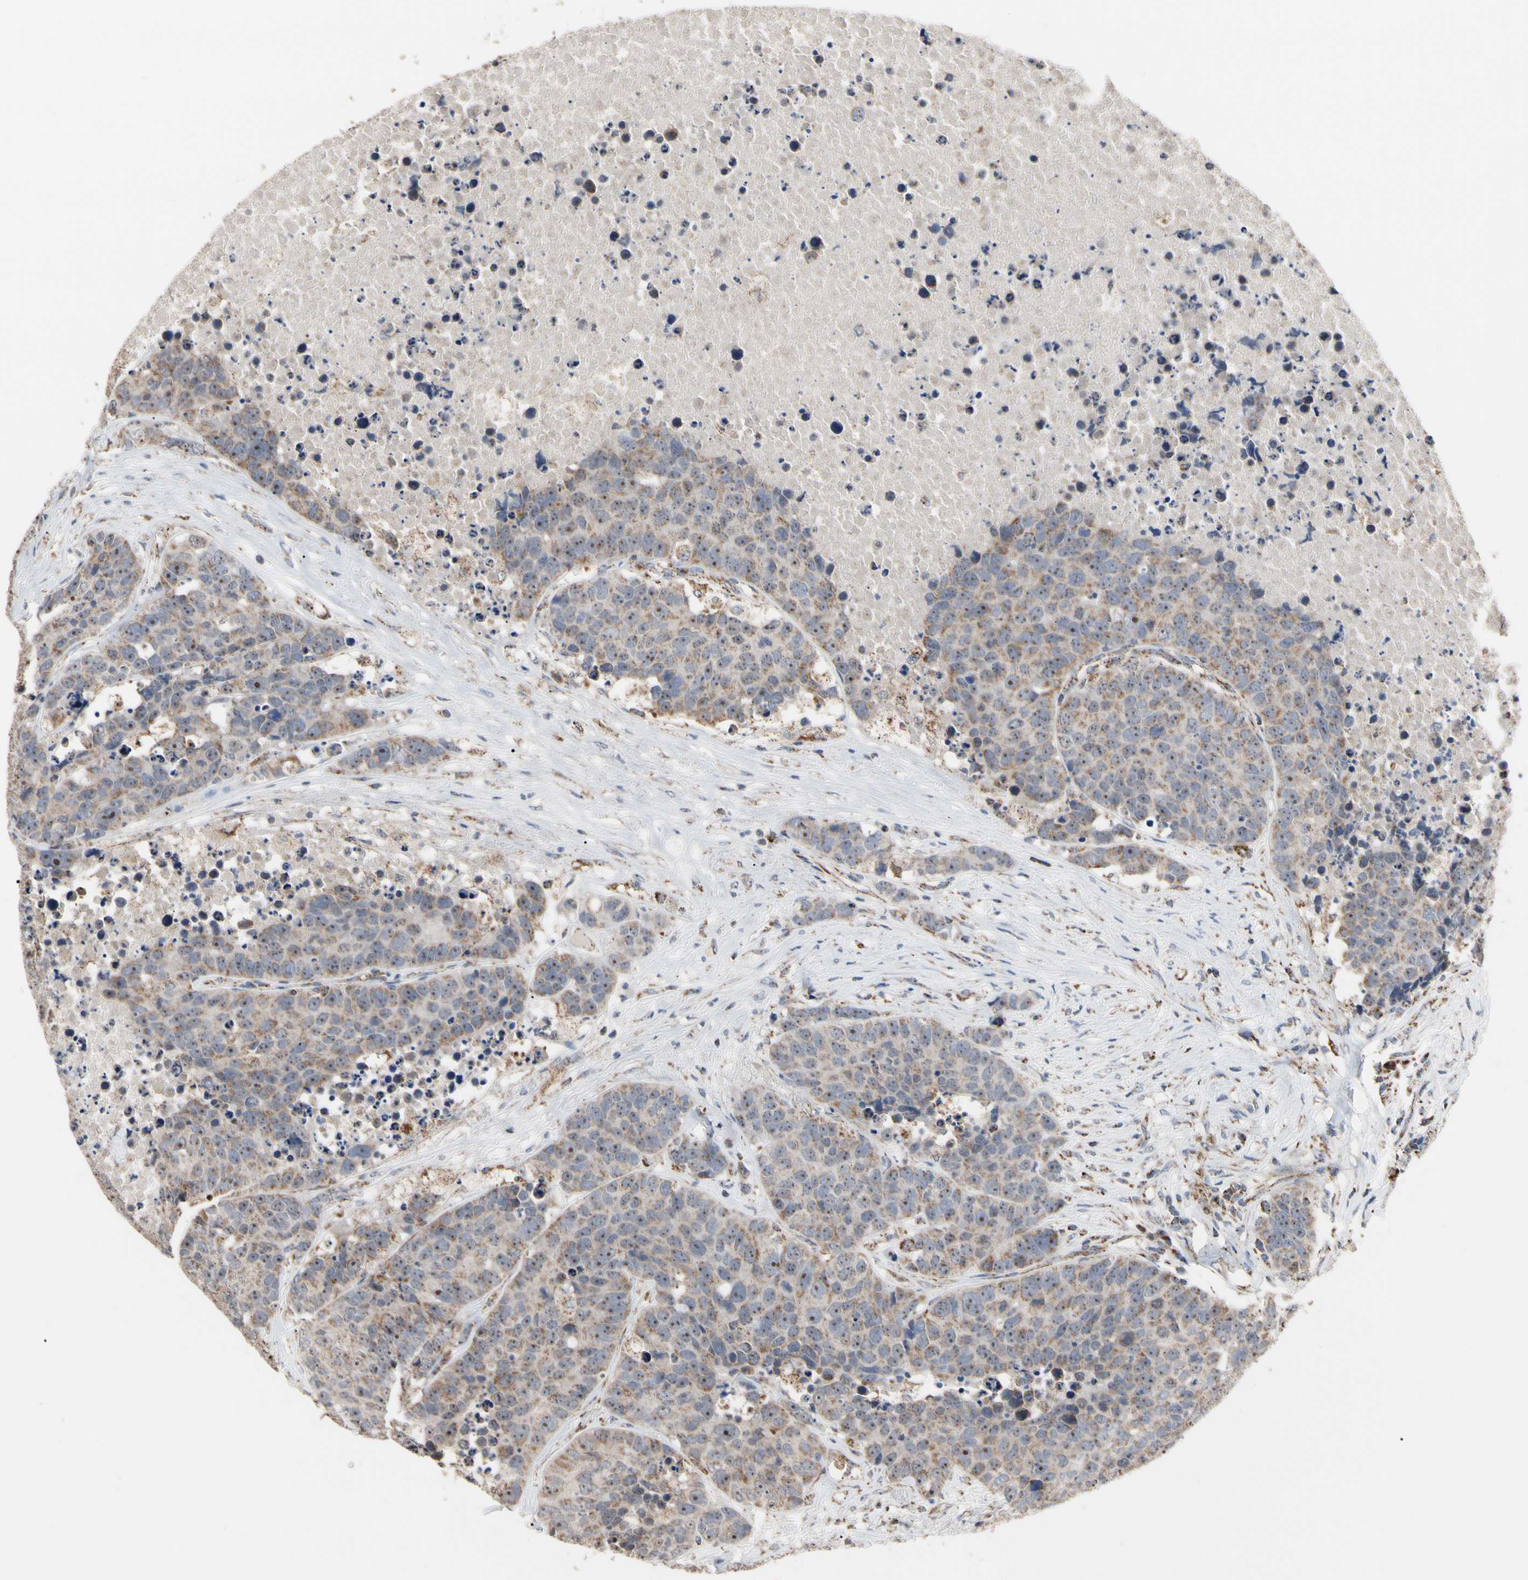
{"staining": {"intensity": "moderate", "quantity": ">75%", "location": "cytoplasmic/membranous,nuclear"}, "tissue": "carcinoid", "cell_type": "Tumor cells", "image_type": "cancer", "snomed": [{"axis": "morphology", "description": "Carcinoid, malignant, NOS"}, {"axis": "topography", "description": "Lung"}], "caption": "Human carcinoid stained for a protein (brown) displays moderate cytoplasmic/membranous and nuclear positive staining in about >75% of tumor cells.", "gene": "FAM110B", "patient": {"sex": "male", "age": 60}}